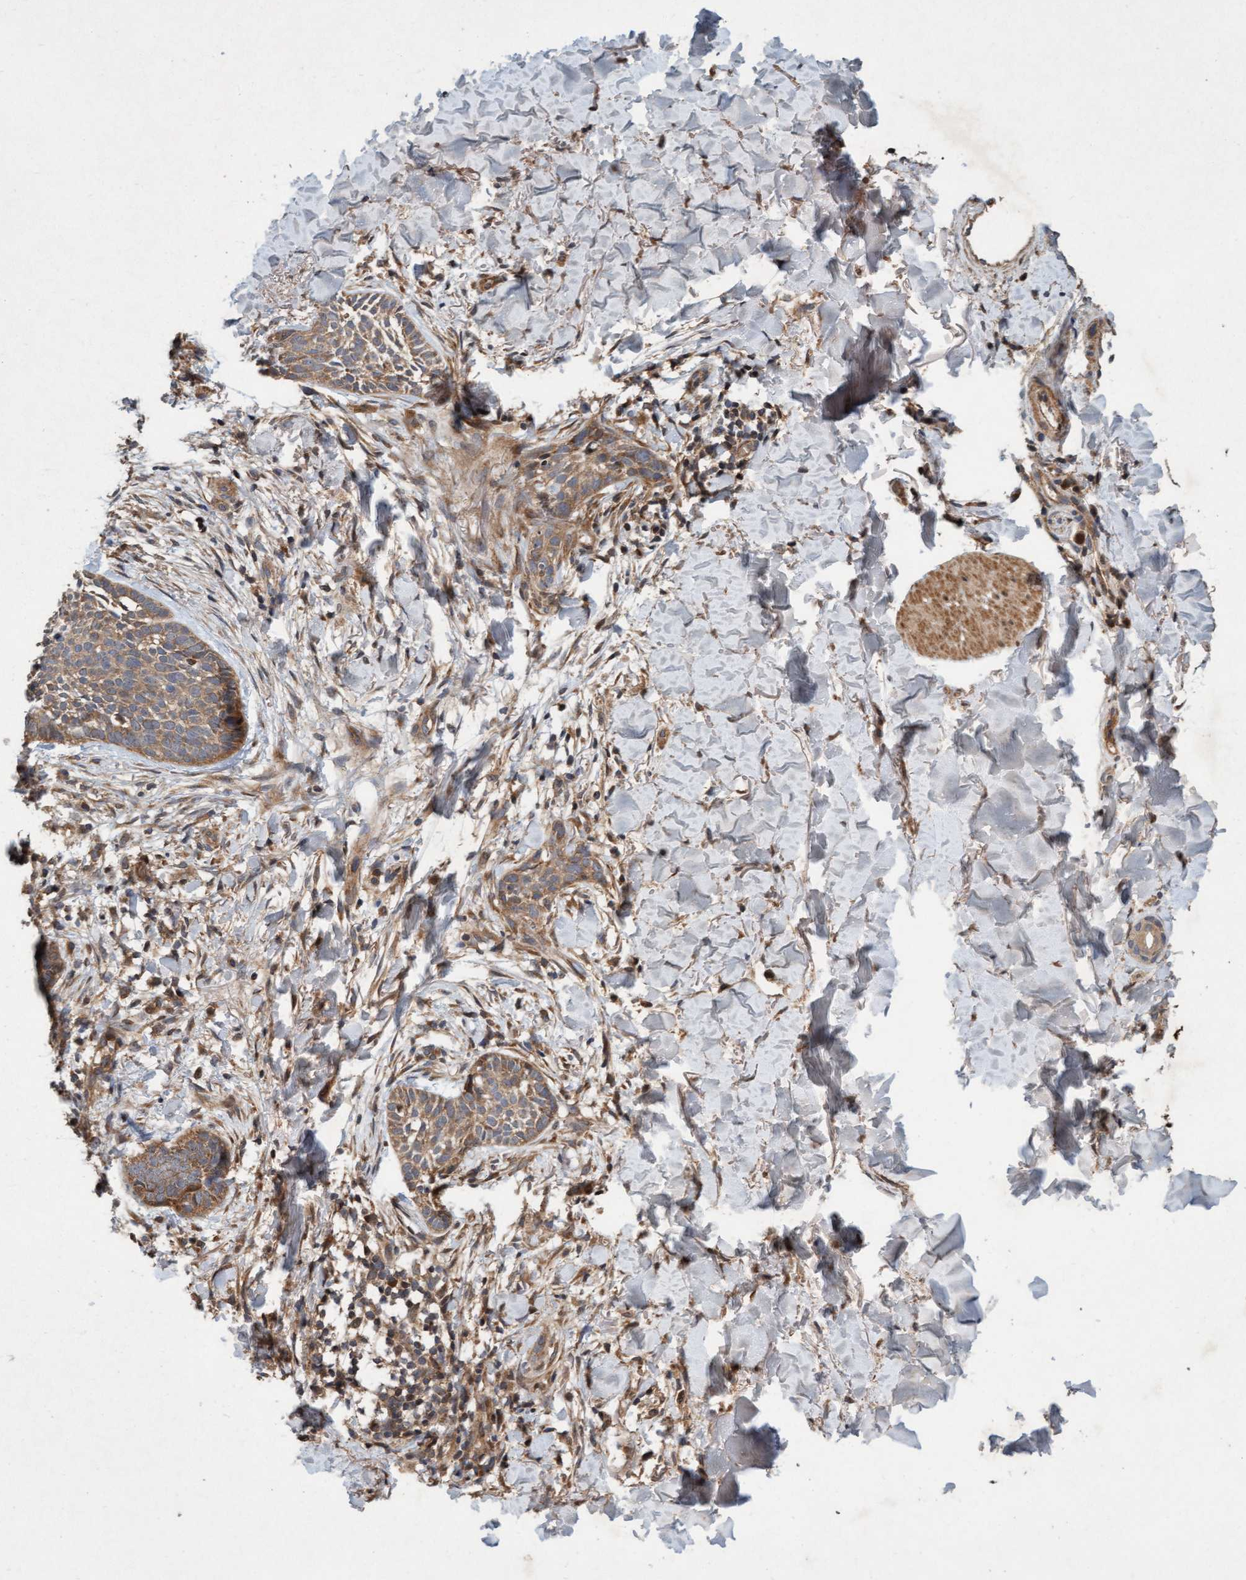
{"staining": {"intensity": "weak", "quantity": ">75%", "location": "cytoplasmic/membranous"}, "tissue": "skin cancer", "cell_type": "Tumor cells", "image_type": "cancer", "snomed": [{"axis": "morphology", "description": "Normal tissue, NOS"}, {"axis": "morphology", "description": "Basal cell carcinoma"}, {"axis": "topography", "description": "Skin"}], "caption": "Human basal cell carcinoma (skin) stained with a brown dye exhibits weak cytoplasmic/membranous positive staining in approximately >75% of tumor cells.", "gene": "MLXIP", "patient": {"sex": "male", "age": 67}}